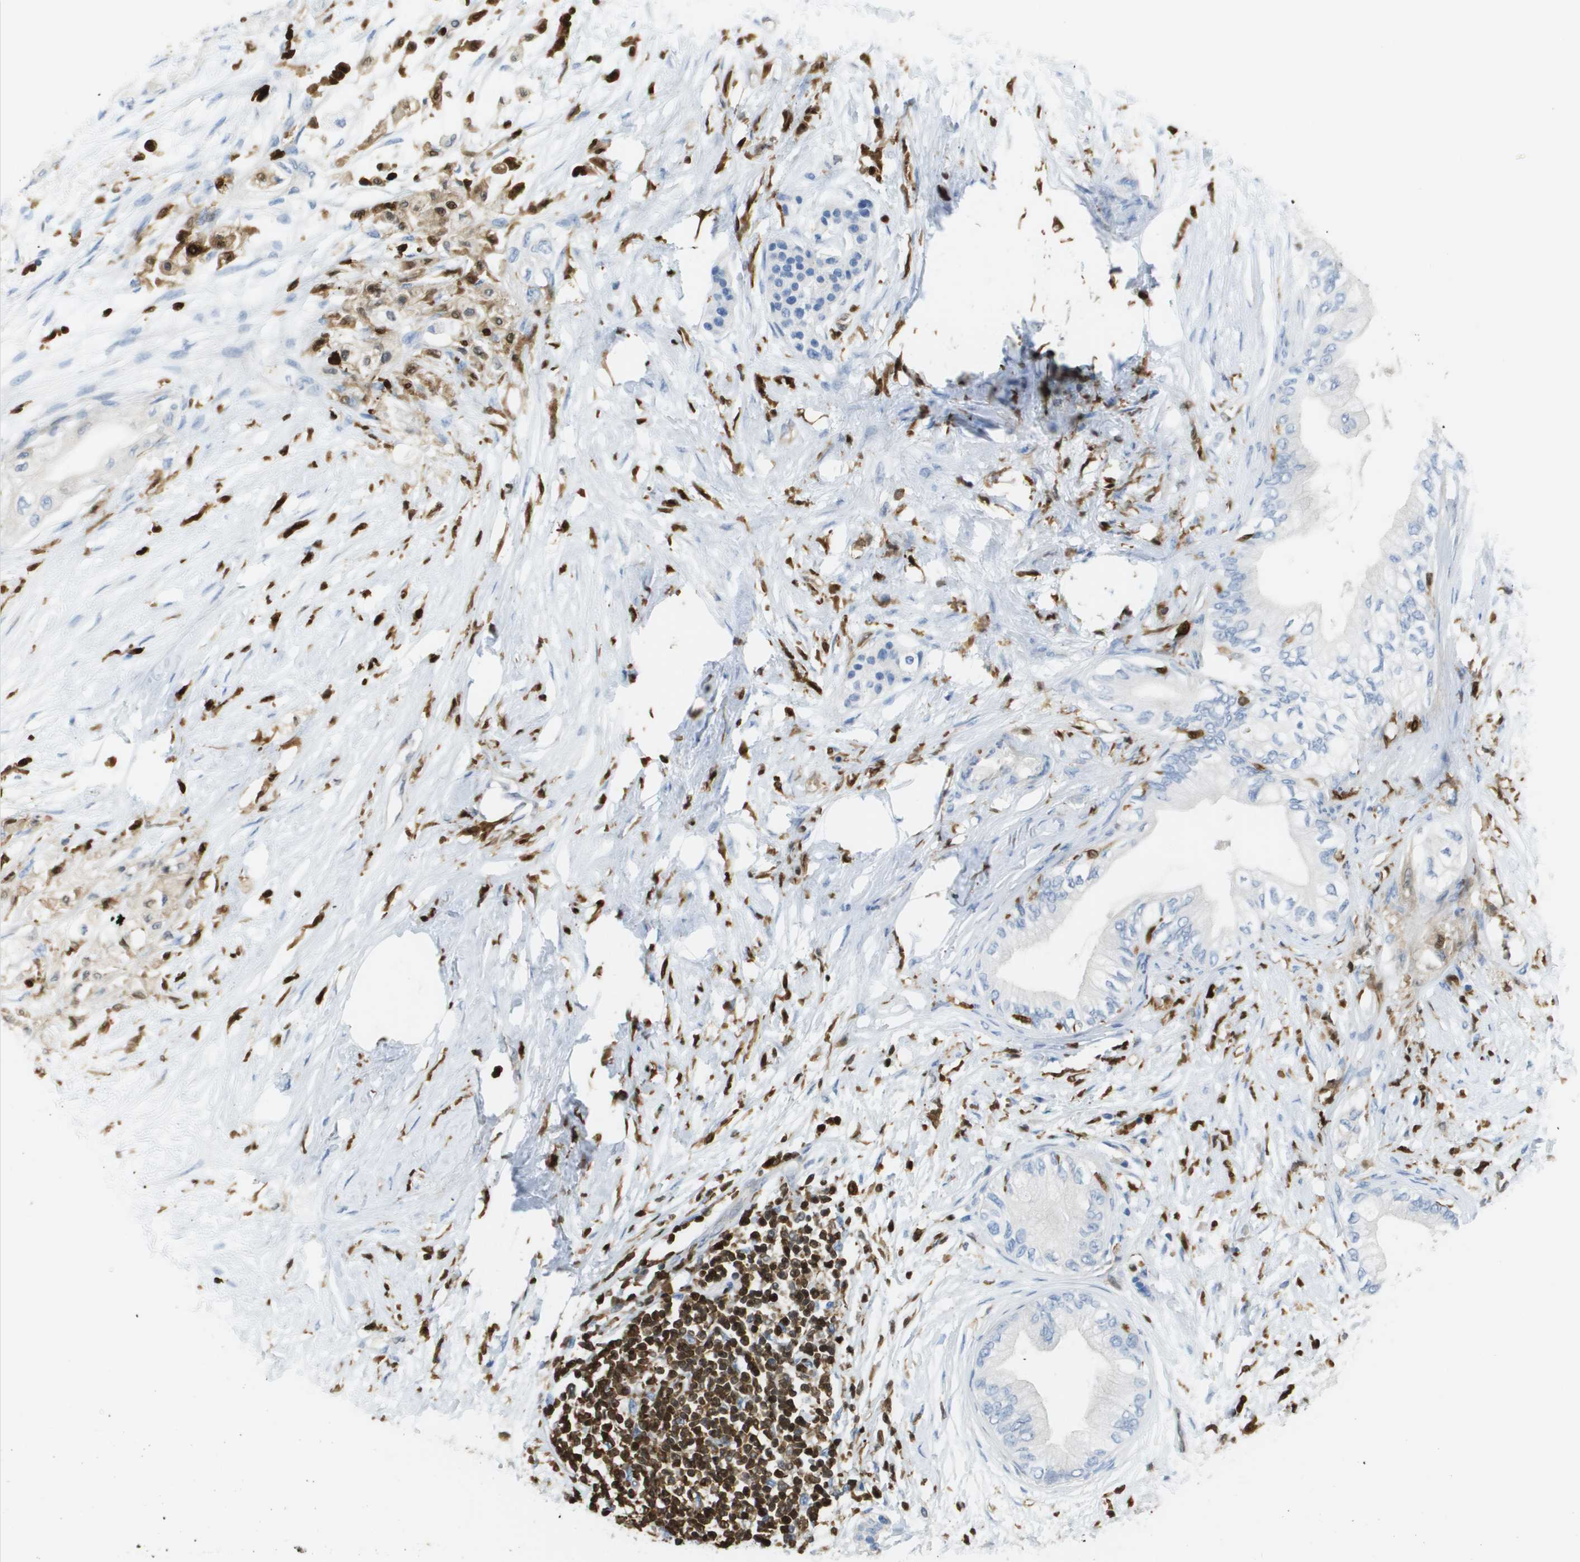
{"staining": {"intensity": "negative", "quantity": "none", "location": "none"}, "tissue": "pancreatic cancer", "cell_type": "Tumor cells", "image_type": "cancer", "snomed": [{"axis": "morphology", "description": "Normal tissue, NOS"}, {"axis": "morphology", "description": "Adenocarcinoma, NOS"}, {"axis": "topography", "description": "Pancreas"}, {"axis": "topography", "description": "Duodenum"}], "caption": "There is no significant staining in tumor cells of pancreatic cancer (adenocarcinoma). (IHC, brightfield microscopy, high magnification).", "gene": "DOCK5", "patient": {"sex": "female", "age": 60}}